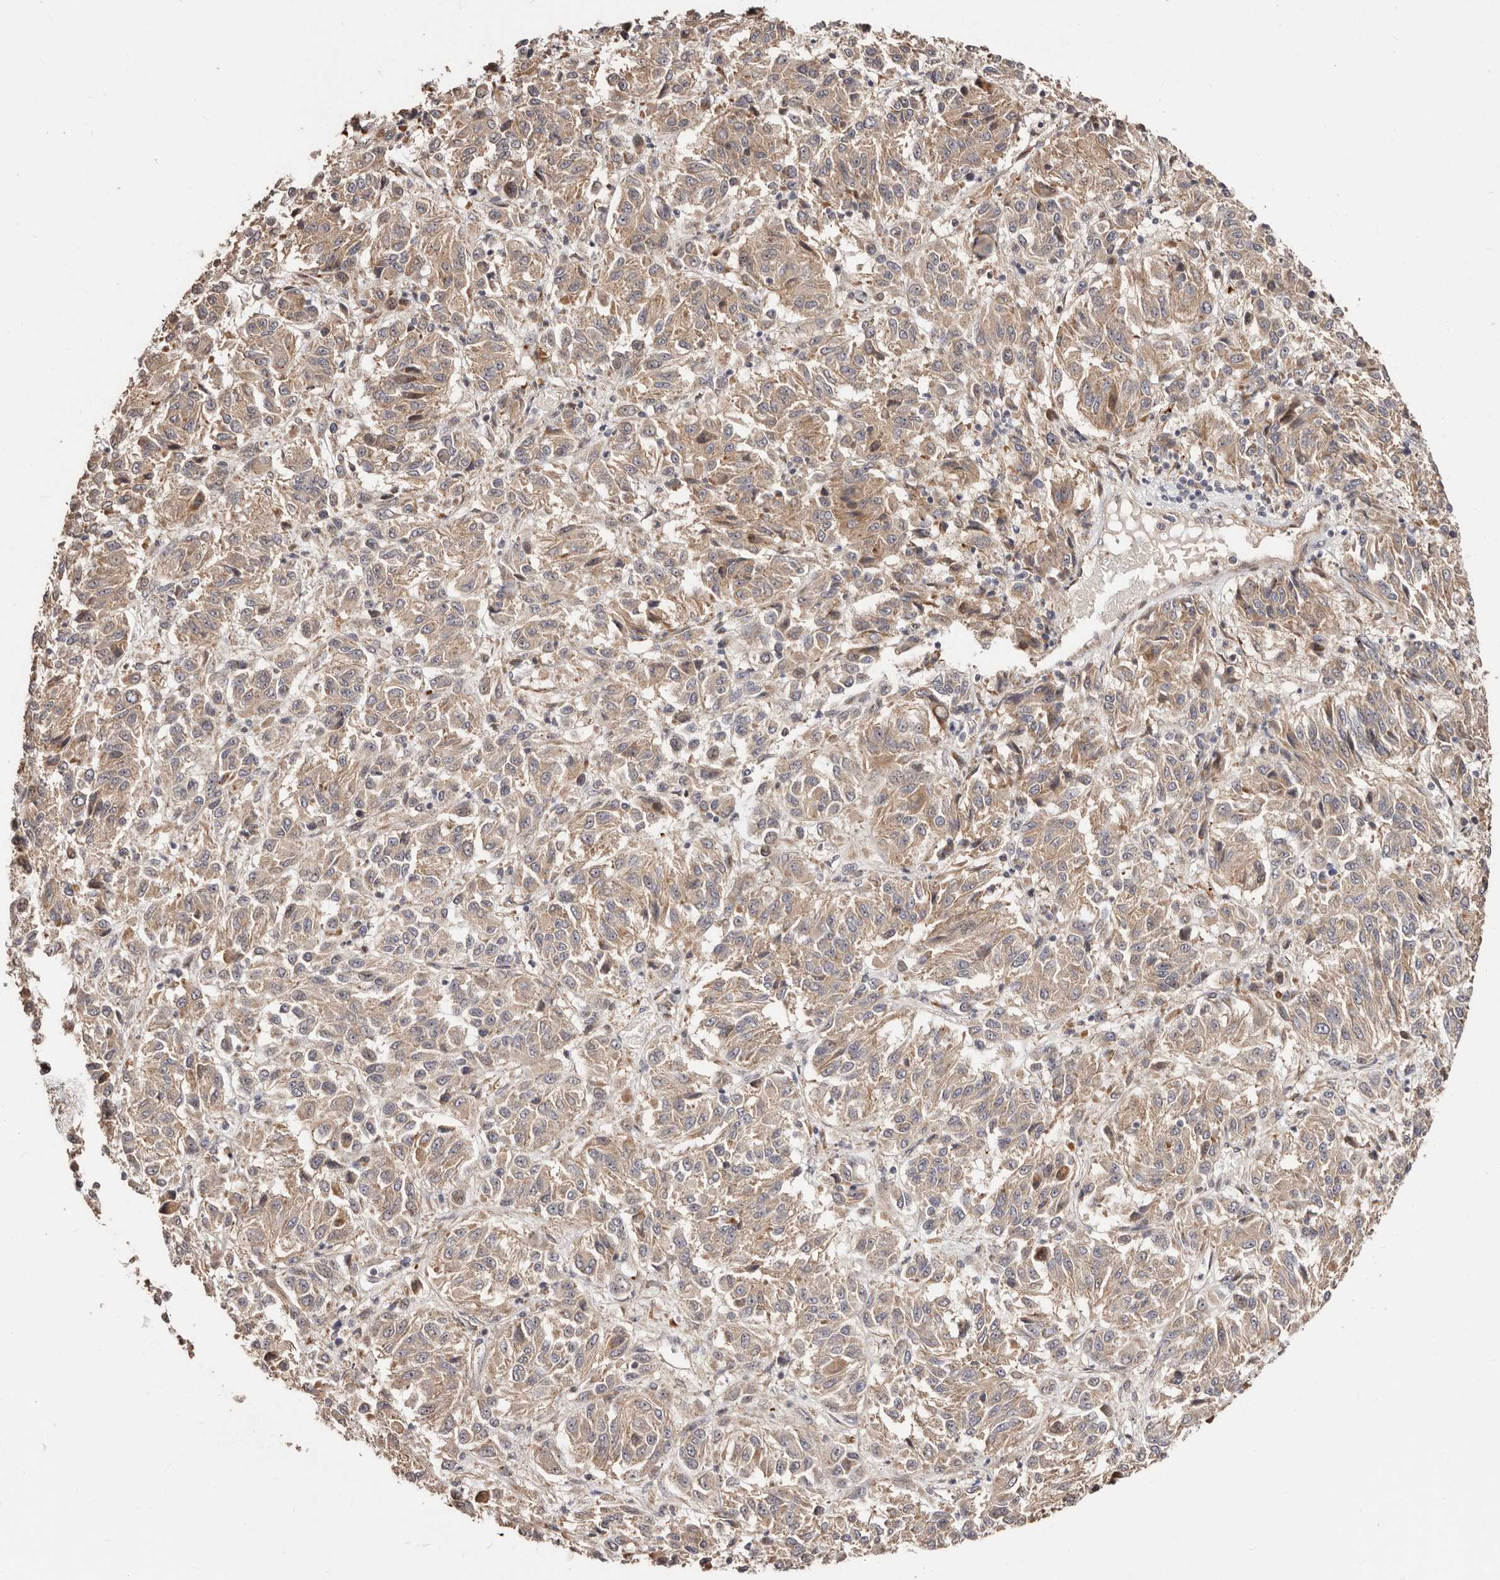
{"staining": {"intensity": "weak", "quantity": ">75%", "location": "cytoplasmic/membranous"}, "tissue": "melanoma", "cell_type": "Tumor cells", "image_type": "cancer", "snomed": [{"axis": "morphology", "description": "Malignant melanoma, Metastatic site"}, {"axis": "topography", "description": "Lung"}], "caption": "Melanoma was stained to show a protein in brown. There is low levels of weak cytoplasmic/membranous staining in approximately >75% of tumor cells.", "gene": "APOL6", "patient": {"sex": "male", "age": 64}}